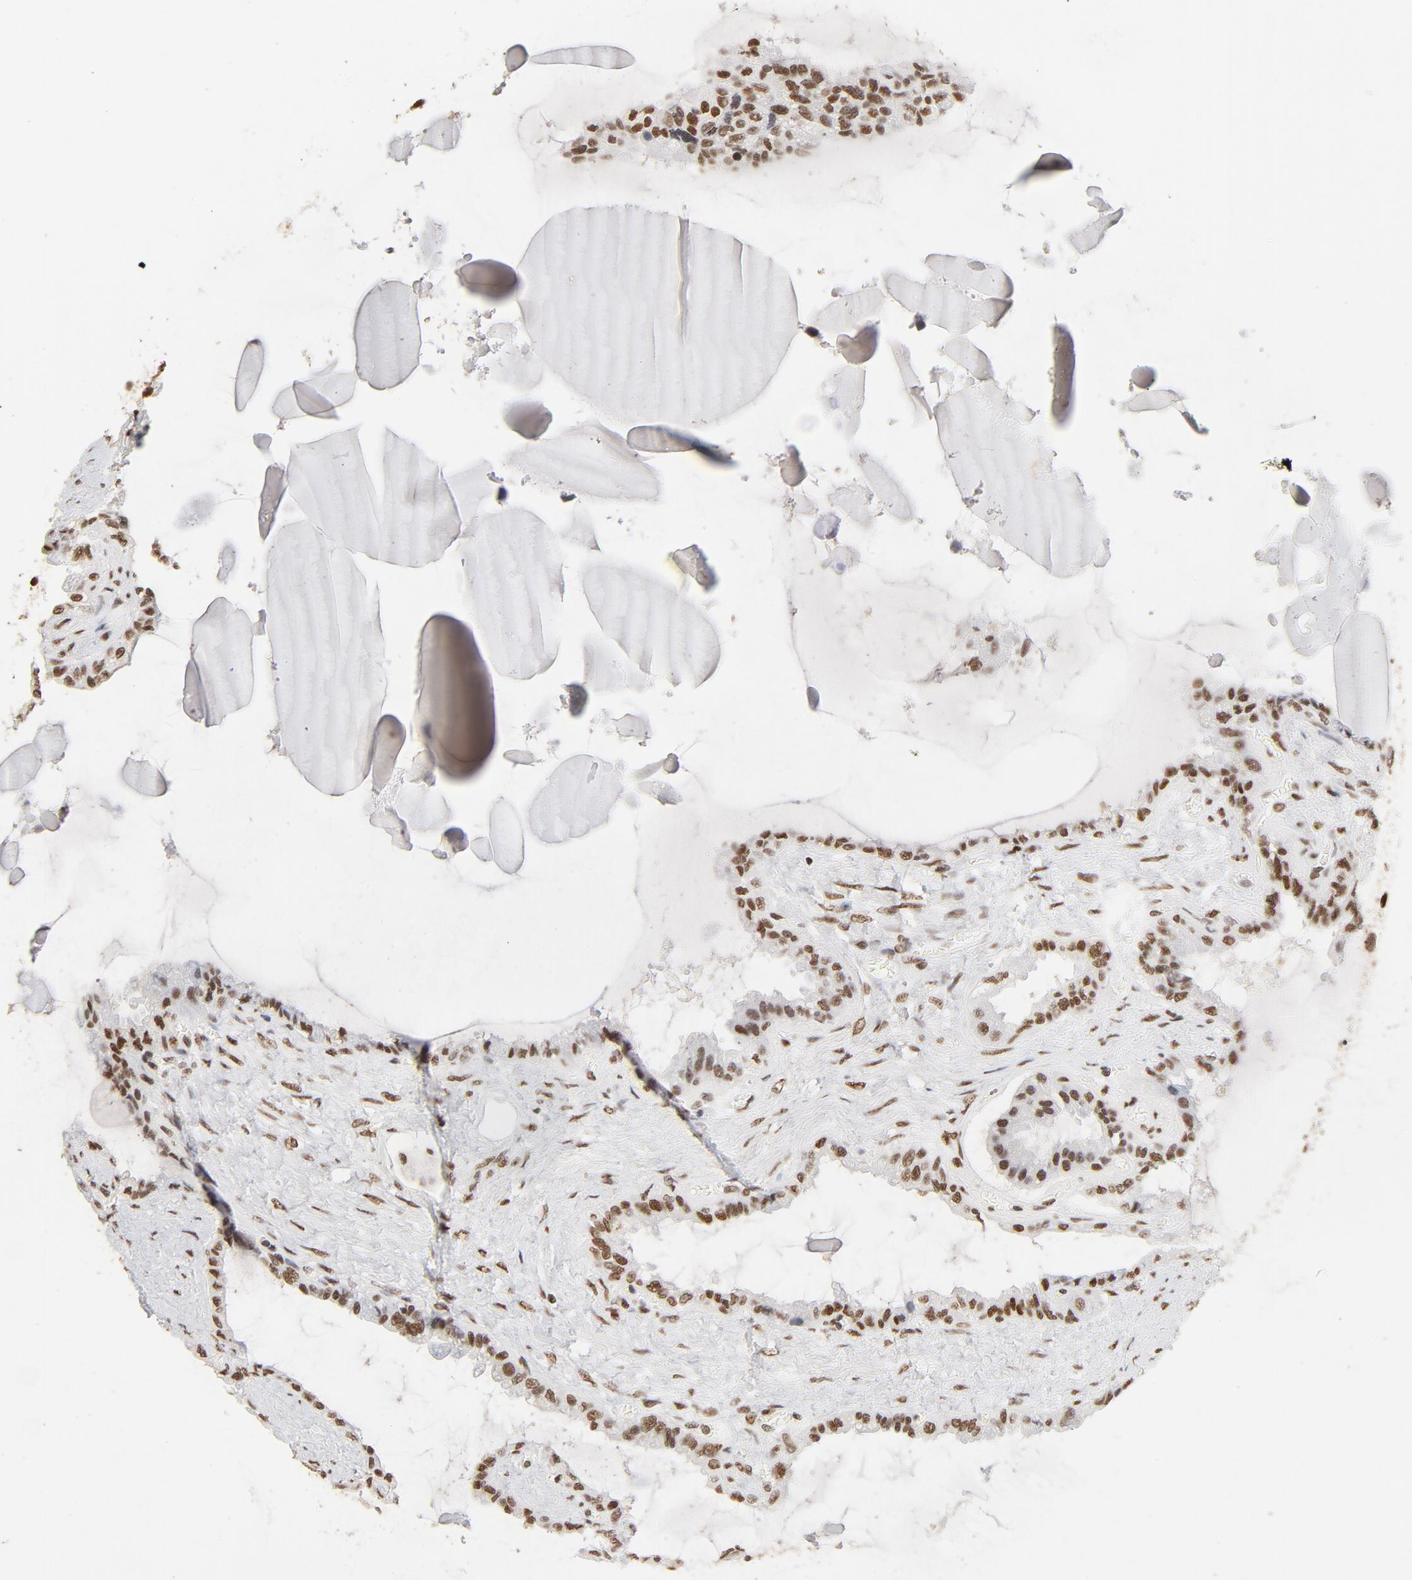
{"staining": {"intensity": "moderate", "quantity": ">75%", "location": "nuclear"}, "tissue": "seminal vesicle", "cell_type": "Glandular cells", "image_type": "normal", "snomed": [{"axis": "morphology", "description": "Normal tissue, NOS"}, {"axis": "morphology", "description": "Inflammation, NOS"}, {"axis": "topography", "description": "Urinary bladder"}, {"axis": "topography", "description": "Prostate"}, {"axis": "topography", "description": "Seminal veicle"}], "caption": "This image displays immunohistochemistry staining of benign human seminal vesicle, with medium moderate nuclear staining in about >75% of glandular cells.", "gene": "TP53BP1", "patient": {"sex": "male", "age": 82}}